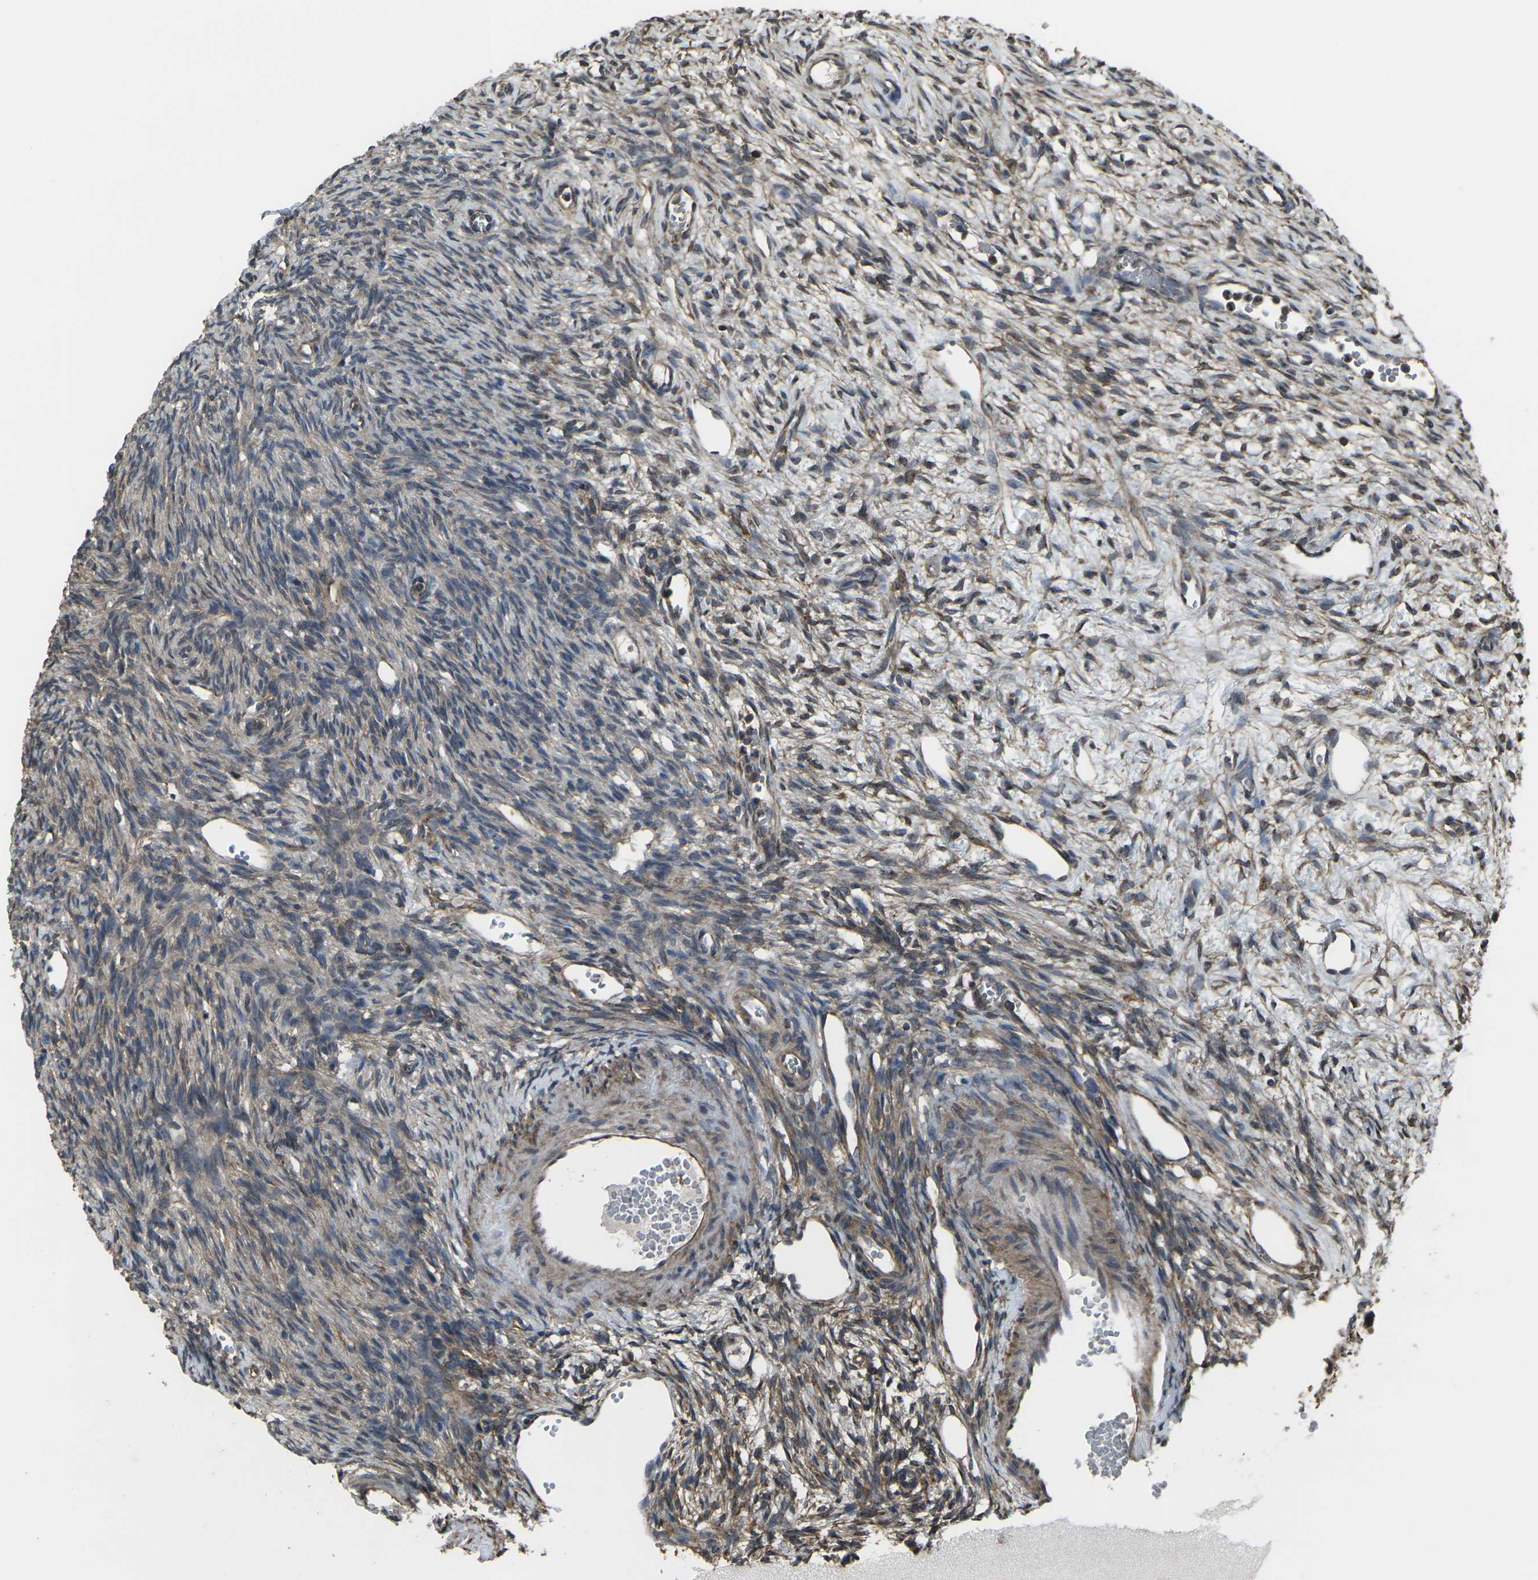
{"staining": {"intensity": "moderate", "quantity": "25%-75%", "location": "cytoplasmic/membranous"}, "tissue": "ovary", "cell_type": "Ovarian stroma cells", "image_type": "normal", "snomed": [{"axis": "morphology", "description": "Normal tissue, NOS"}, {"axis": "topography", "description": "Ovary"}], "caption": "Protein expression analysis of benign ovary reveals moderate cytoplasmic/membranous expression in approximately 25%-75% of ovarian stroma cells. Using DAB (brown) and hematoxylin (blue) stains, captured at high magnification using brightfield microscopy.", "gene": "PRKACB", "patient": {"sex": "female", "age": 33}}